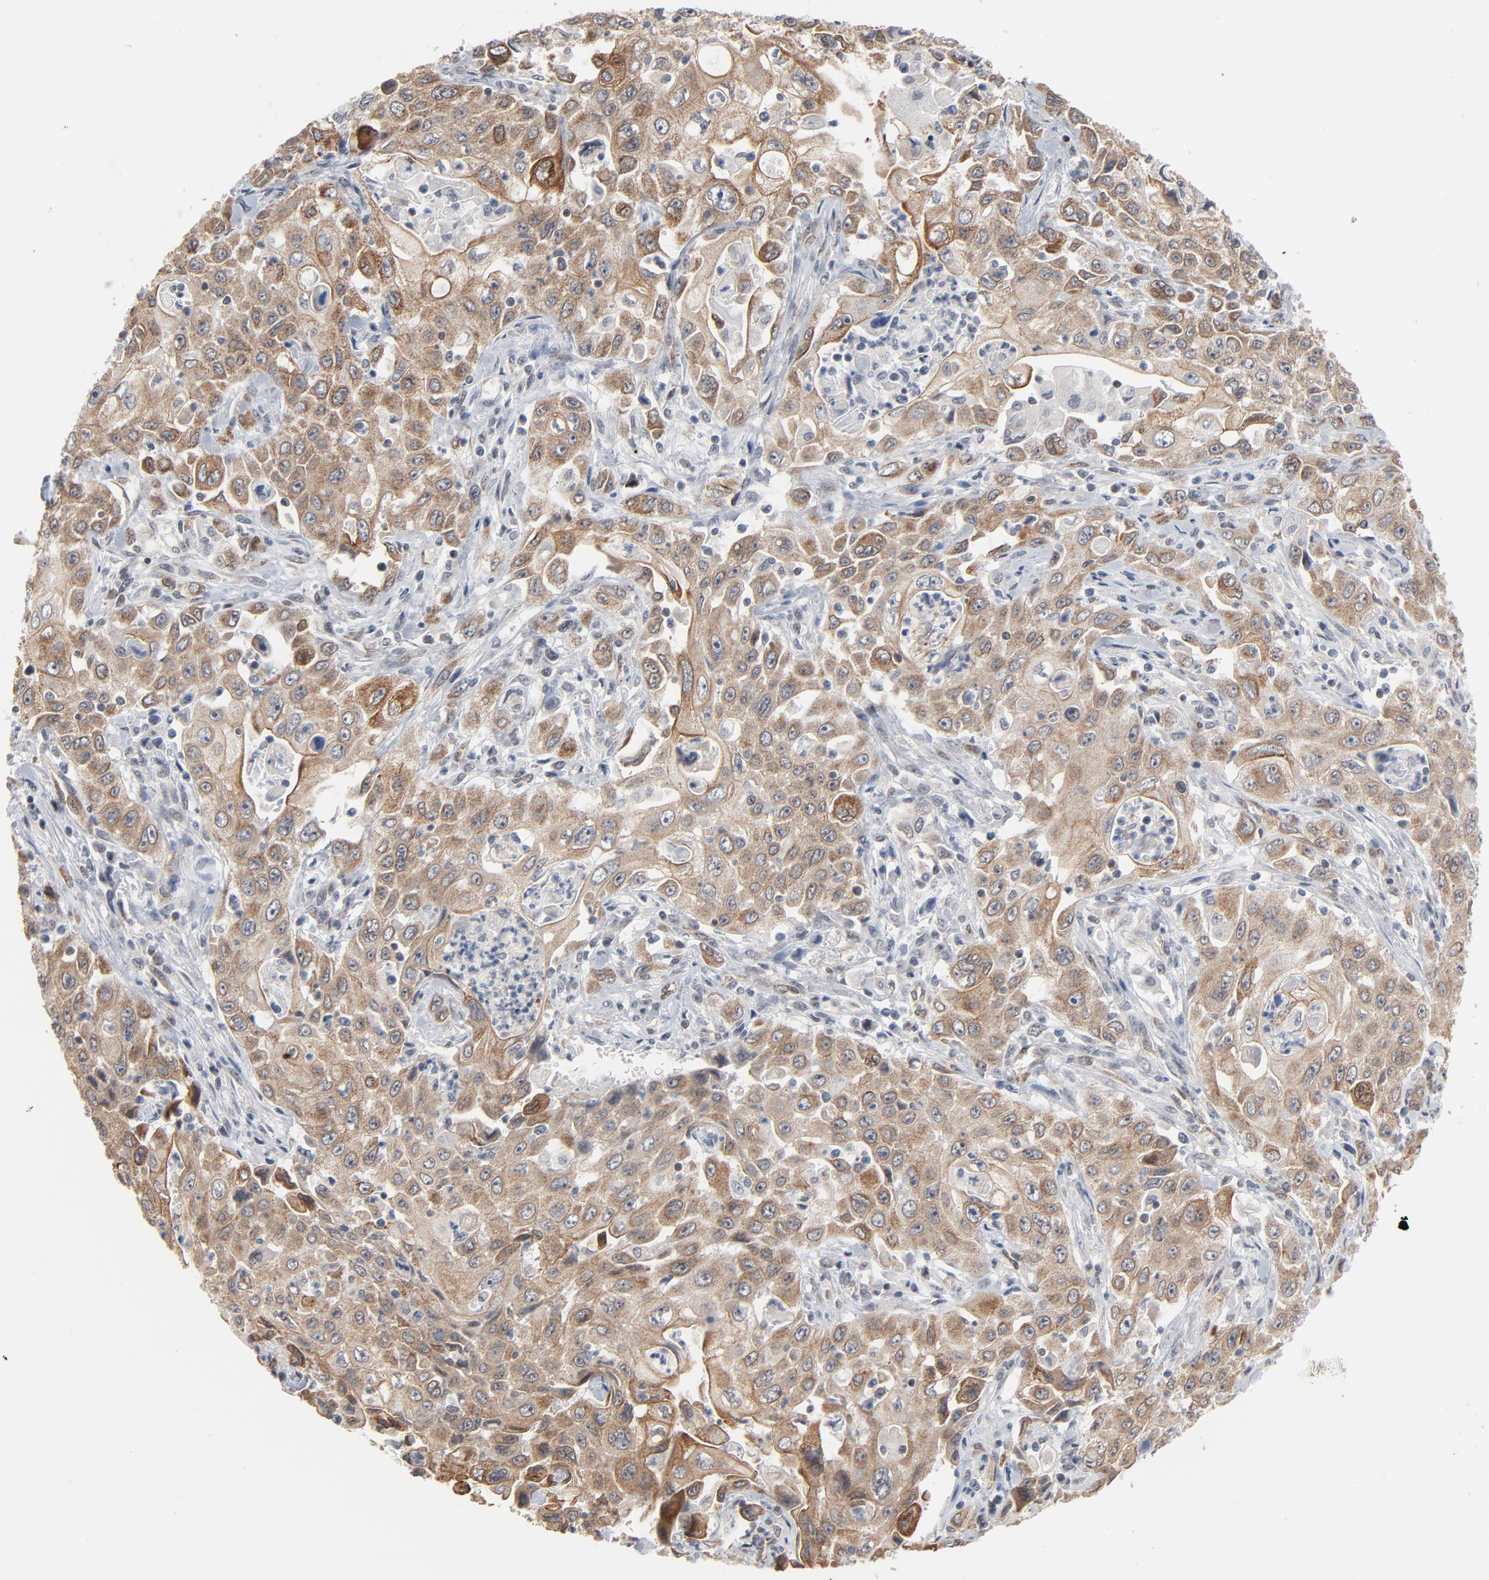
{"staining": {"intensity": "moderate", "quantity": ">75%", "location": "cytoplasmic/membranous"}, "tissue": "pancreatic cancer", "cell_type": "Tumor cells", "image_type": "cancer", "snomed": [{"axis": "morphology", "description": "Adenocarcinoma, NOS"}, {"axis": "topography", "description": "Pancreas"}], "caption": "High-magnification brightfield microscopy of pancreatic adenocarcinoma stained with DAB (3,3'-diaminobenzidine) (brown) and counterstained with hematoxylin (blue). tumor cells exhibit moderate cytoplasmic/membranous positivity is identified in approximately>75% of cells.", "gene": "ITPR3", "patient": {"sex": "male", "age": 70}}